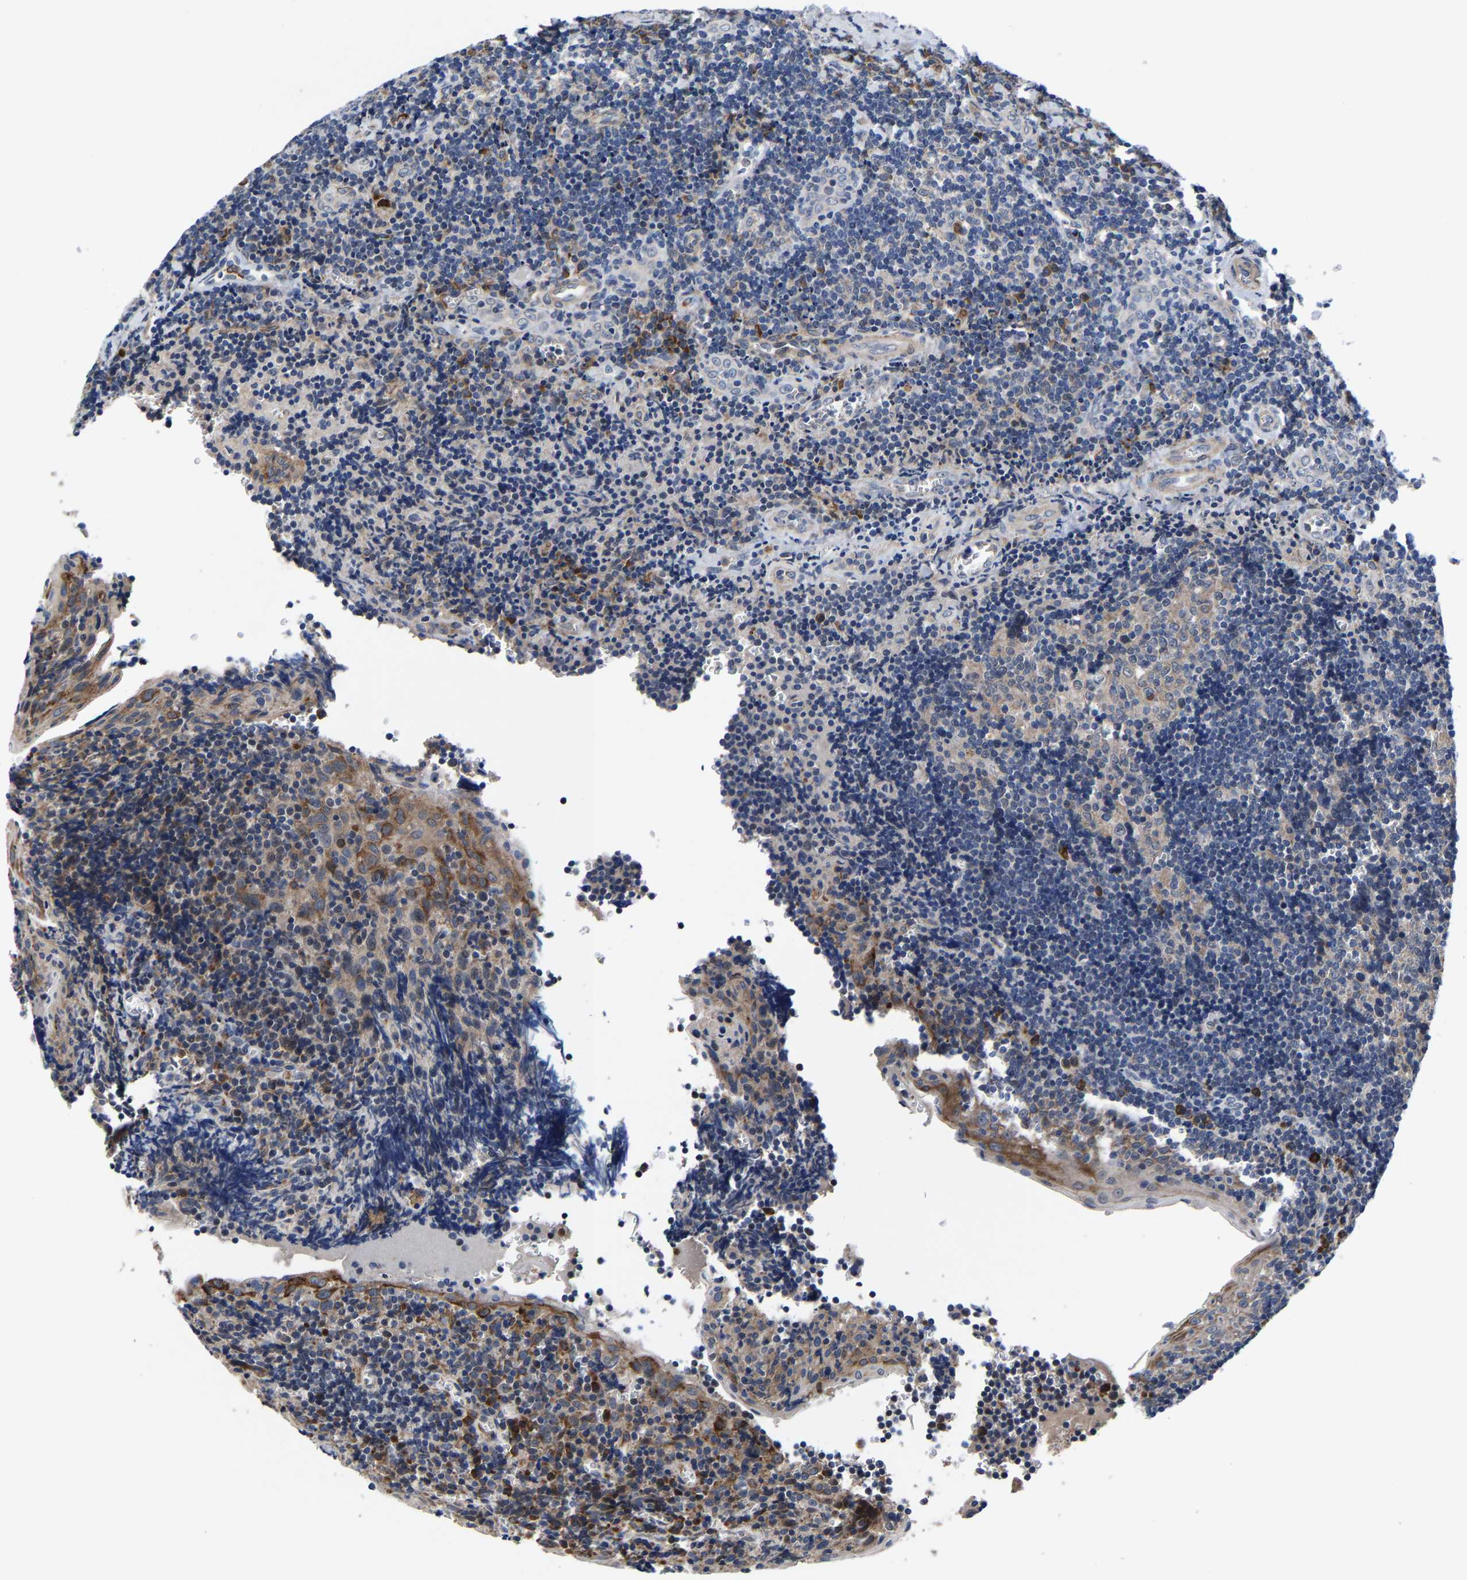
{"staining": {"intensity": "moderate", "quantity": "<25%", "location": "cytoplasmic/membranous"}, "tissue": "tonsil", "cell_type": "Germinal center cells", "image_type": "normal", "snomed": [{"axis": "morphology", "description": "Normal tissue, NOS"}, {"axis": "morphology", "description": "Inflammation, NOS"}, {"axis": "topography", "description": "Tonsil"}], "caption": "A brown stain highlights moderate cytoplasmic/membranous positivity of a protein in germinal center cells of benign human tonsil. Immunohistochemistry (ihc) stains the protein of interest in brown and the nuclei are stained blue.", "gene": "SLC12A2", "patient": {"sex": "female", "age": 31}}